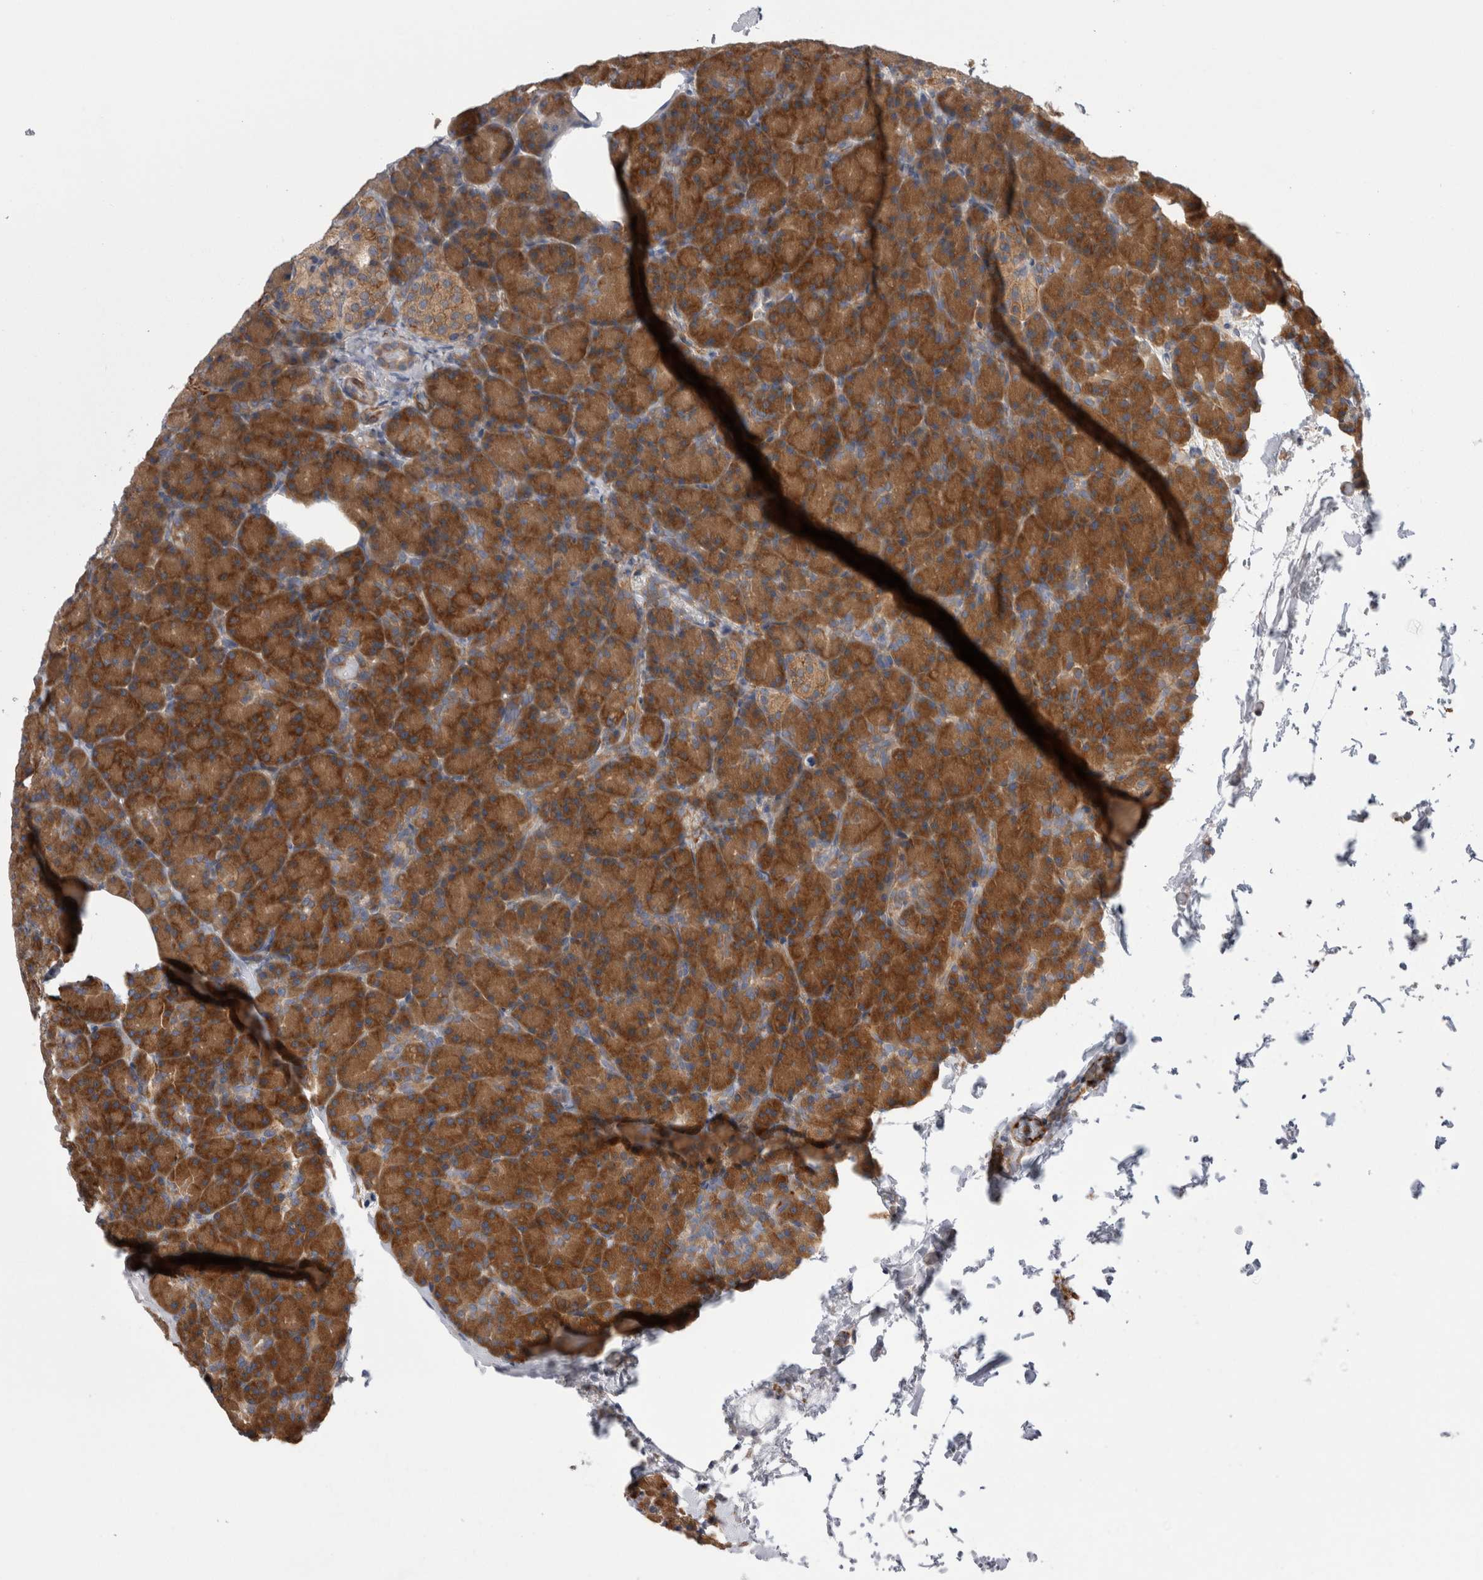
{"staining": {"intensity": "strong", "quantity": ">75%", "location": "cytoplasmic/membranous"}, "tissue": "pancreas", "cell_type": "Exocrine glandular cells", "image_type": "normal", "snomed": [{"axis": "morphology", "description": "Normal tissue, NOS"}, {"axis": "topography", "description": "Pancreas"}], "caption": "Benign pancreas demonstrates strong cytoplasmic/membranous positivity in approximately >75% of exocrine glandular cells The protein is shown in brown color, while the nuclei are stained blue..", "gene": "EPRS1", "patient": {"sex": "female", "age": 43}}